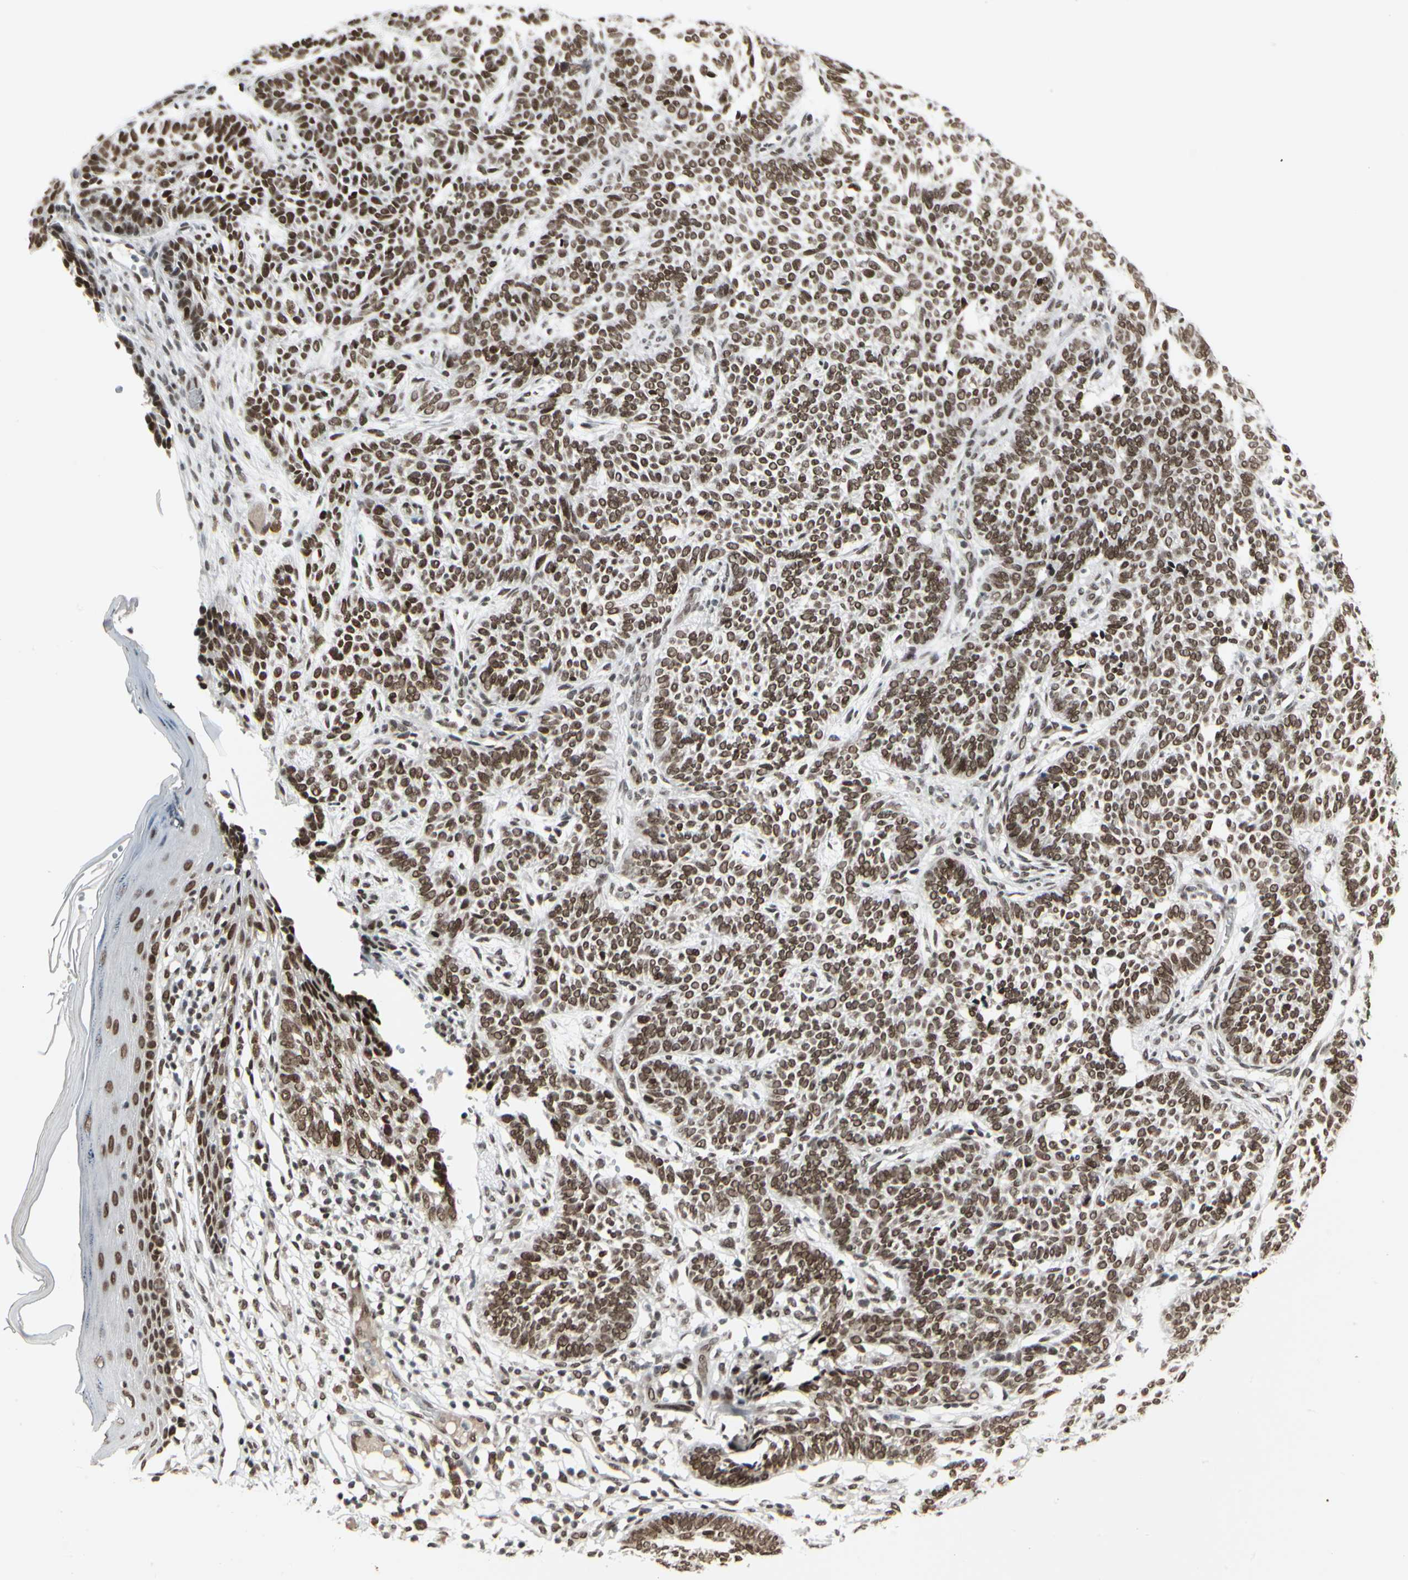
{"staining": {"intensity": "strong", "quantity": ">75%", "location": "nuclear"}, "tissue": "skin cancer", "cell_type": "Tumor cells", "image_type": "cancer", "snomed": [{"axis": "morphology", "description": "Normal tissue, NOS"}, {"axis": "morphology", "description": "Basal cell carcinoma"}, {"axis": "topography", "description": "Skin"}], "caption": "A photomicrograph of human skin cancer (basal cell carcinoma) stained for a protein exhibits strong nuclear brown staining in tumor cells.", "gene": "HMG20A", "patient": {"sex": "male", "age": 87}}